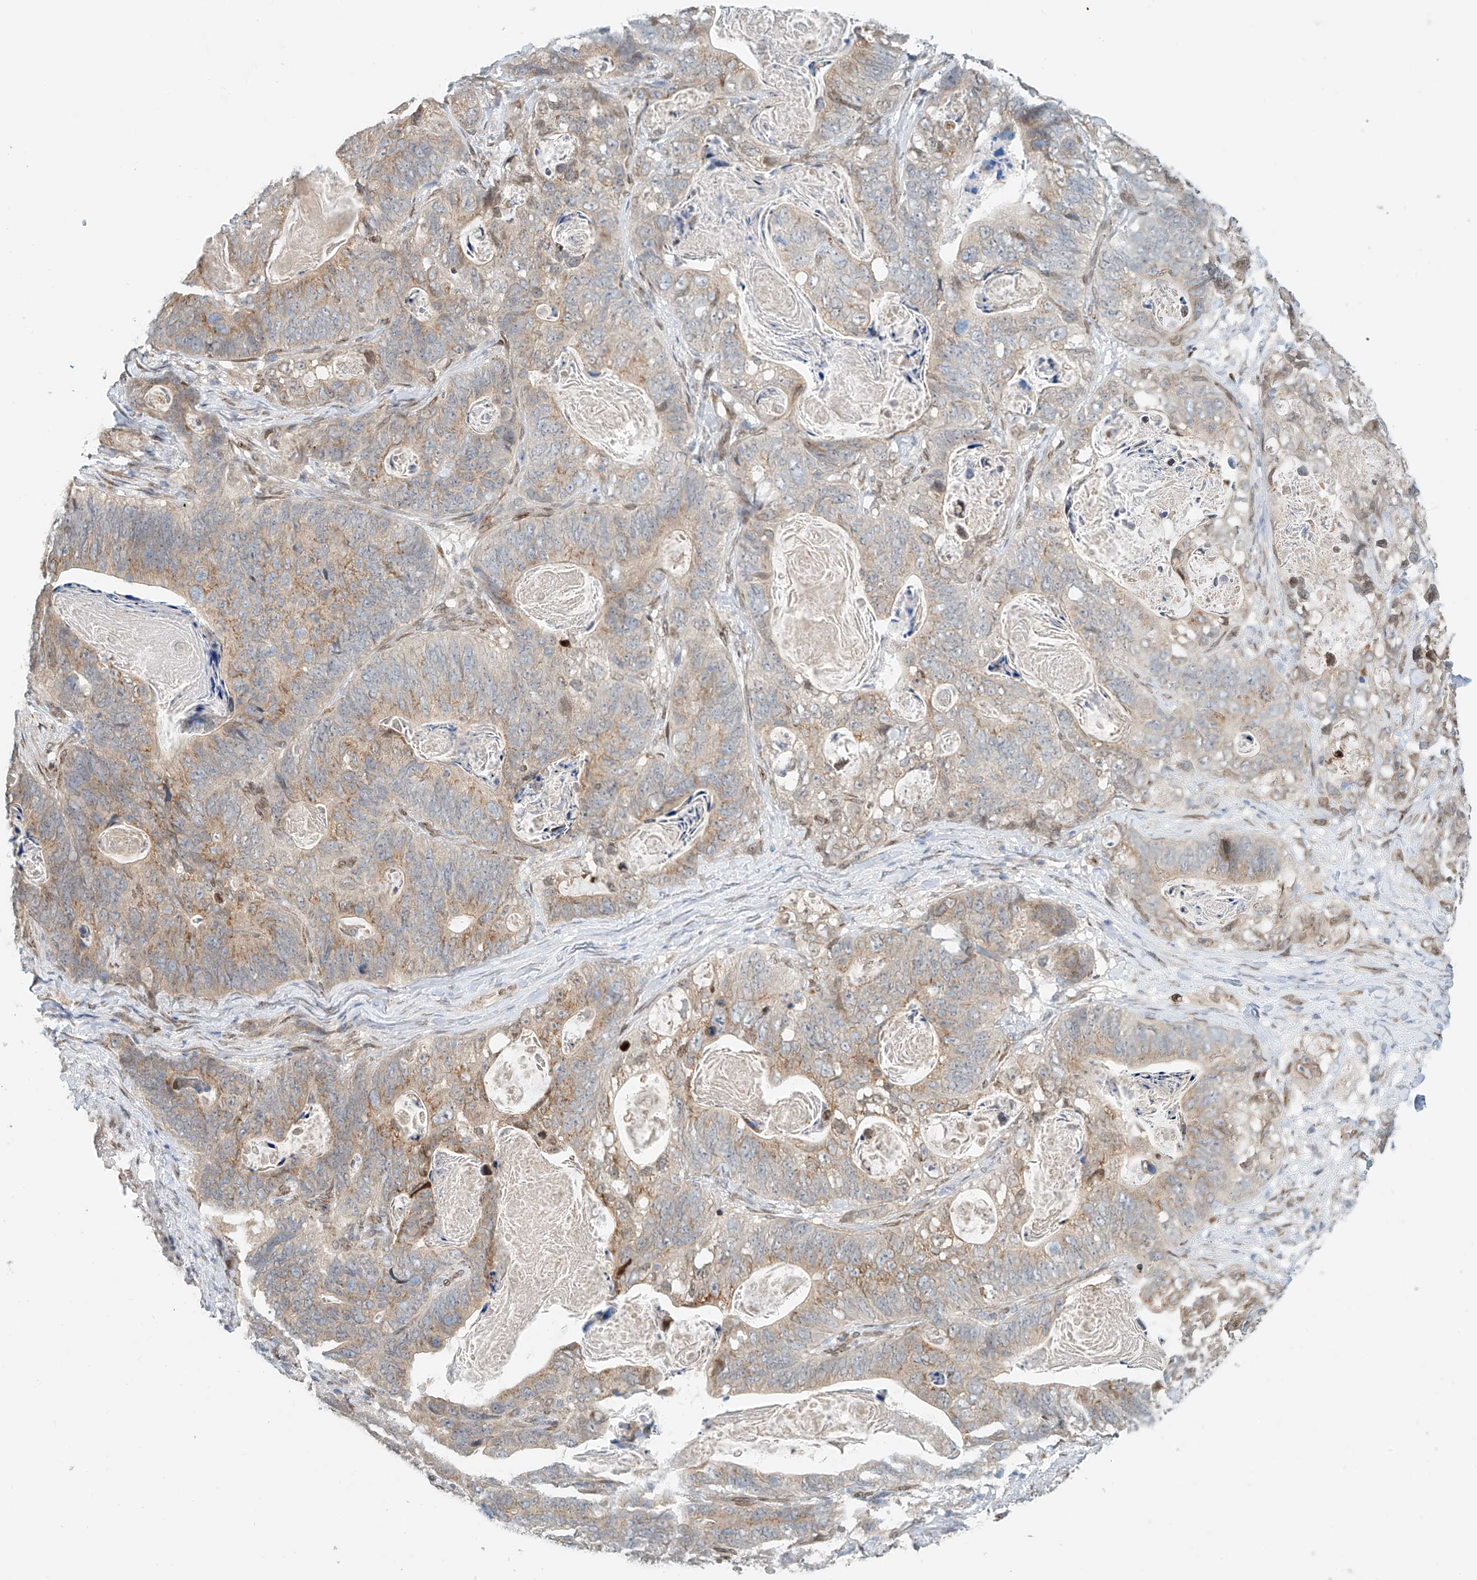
{"staining": {"intensity": "weak", "quantity": "25%-75%", "location": "cytoplasmic/membranous"}, "tissue": "stomach cancer", "cell_type": "Tumor cells", "image_type": "cancer", "snomed": [{"axis": "morphology", "description": "Normal tissue, NOS"}, {"axis": "morphology", "description": "Adenocarcinoma, NOS"}, {"axis": "topography", "description": "Stomach"}], "caption": "The immunohistochemical stain shows weak cytoplasmic/membranous expression in tumor cells of stomach adenocarcinoma tissue.", "gene": "STARD9", "patient": {"sex": "female", "age": 89}}